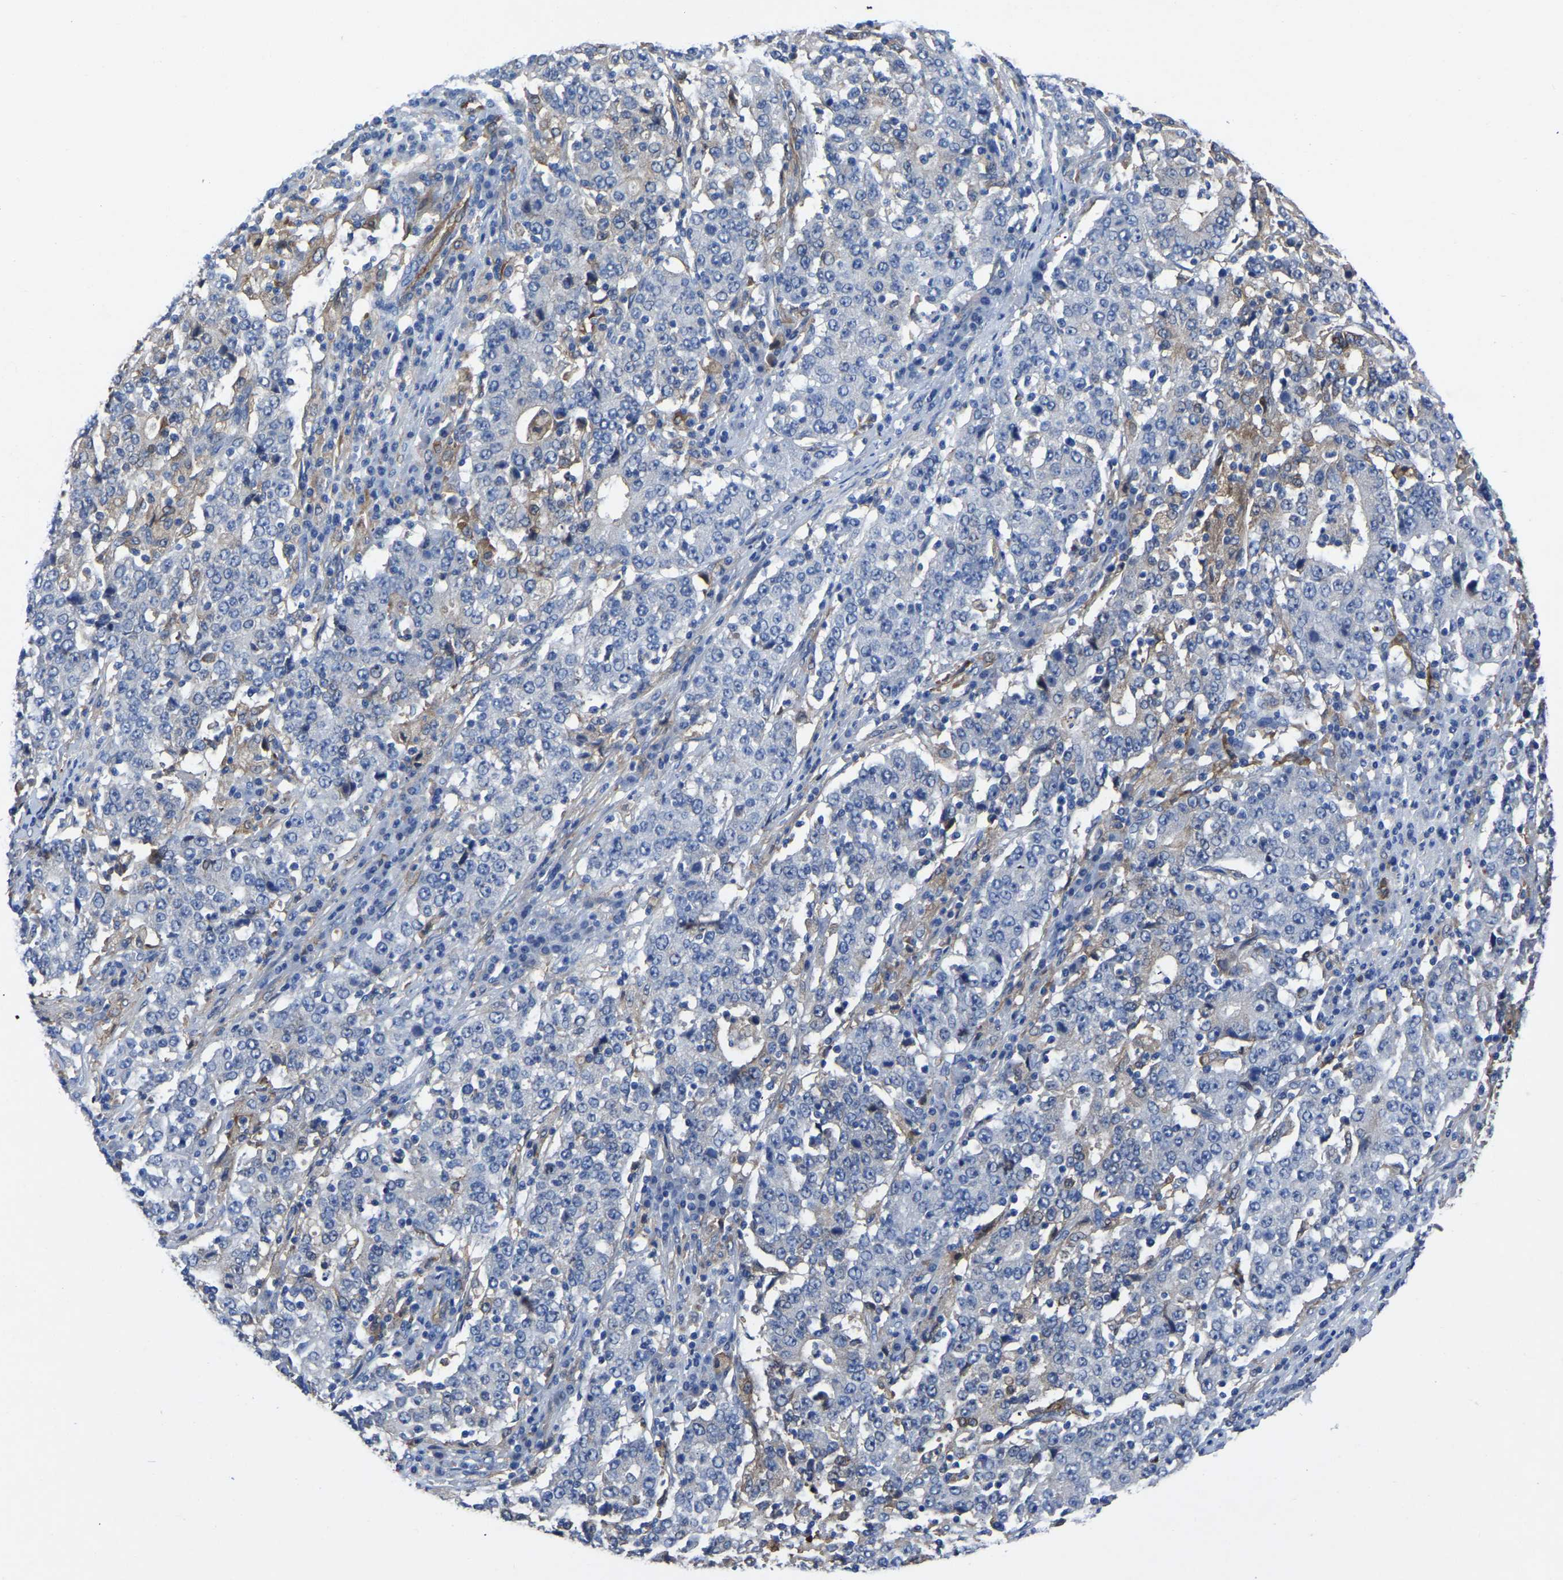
{"staining": {"intensity": "negative", "quantity": "none", "location": "none"}, "tissue": "stomach cancer", "cell_type": "Tumor cells", "image_type": "cancer", "snomed": [{"axis": "morphology", "description": "Adenocarcinoma, NOS"}, {"axis": "topography", "description": "Stomach"}], "caption": "Immunohistochemistry (IHC) of human stomach cancer (adenocarcinoma) exhibits no positivity in tumor cells.", "gene": "ATG2B", "patient": {"sex": "male", "age": 59}}